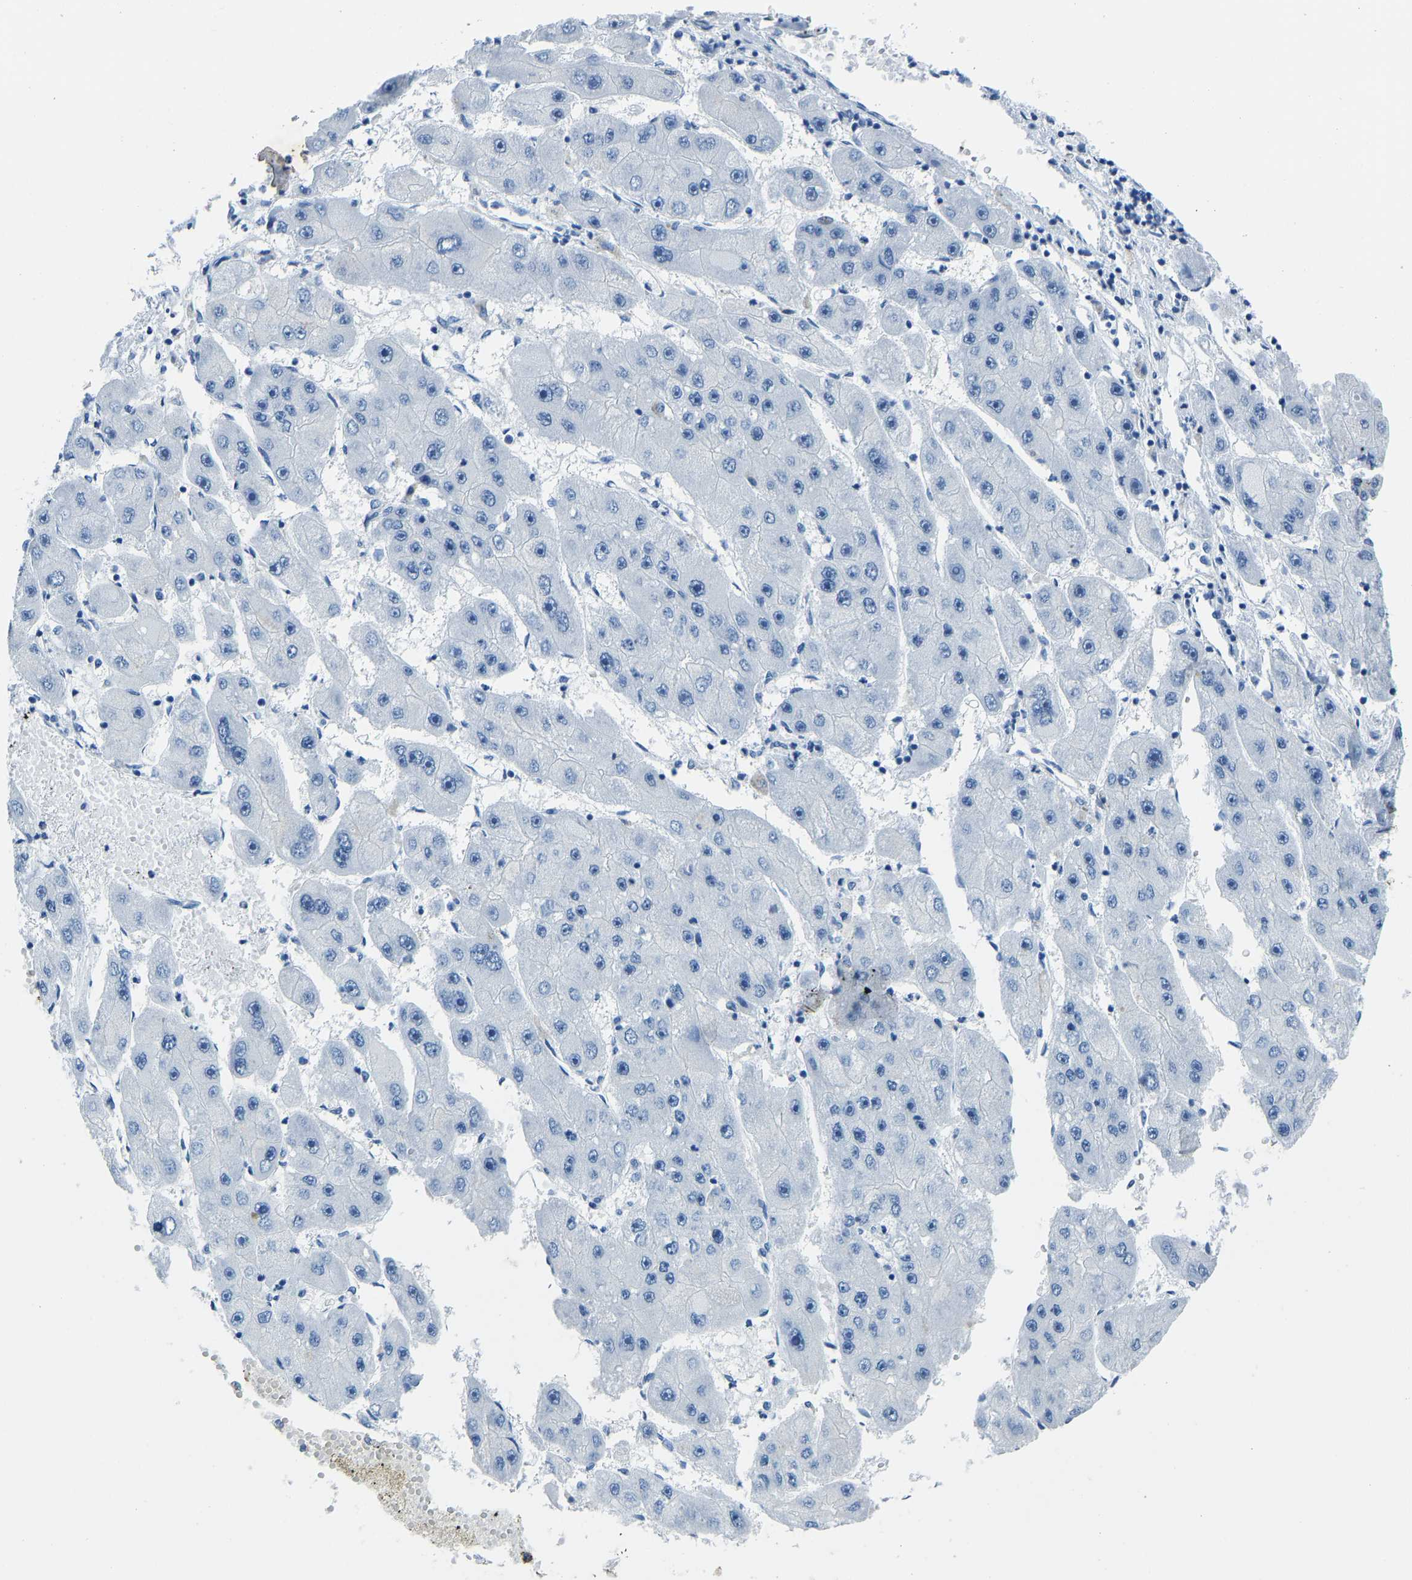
{"staining": {"intensity": "negative", "quantity": "none", "location": "none"}, "tissue": "liver cancer", "cell_type": "Tumor cells", "image_type": "cancer", "snomed": [{"axis": "morphology", "description": "Carcinoma, Hepatocellular, NOS"}, {"axis": "topography", "description": "Liver"}], "caption": "IHC photomicrograph of liver cancer (hepatocellular carcinoma) stained for a protein (brown), which demonstrates no expression in tumor cells.", "gene": "SERPINB3", "patient": {"sex": "female", "age": 61}}